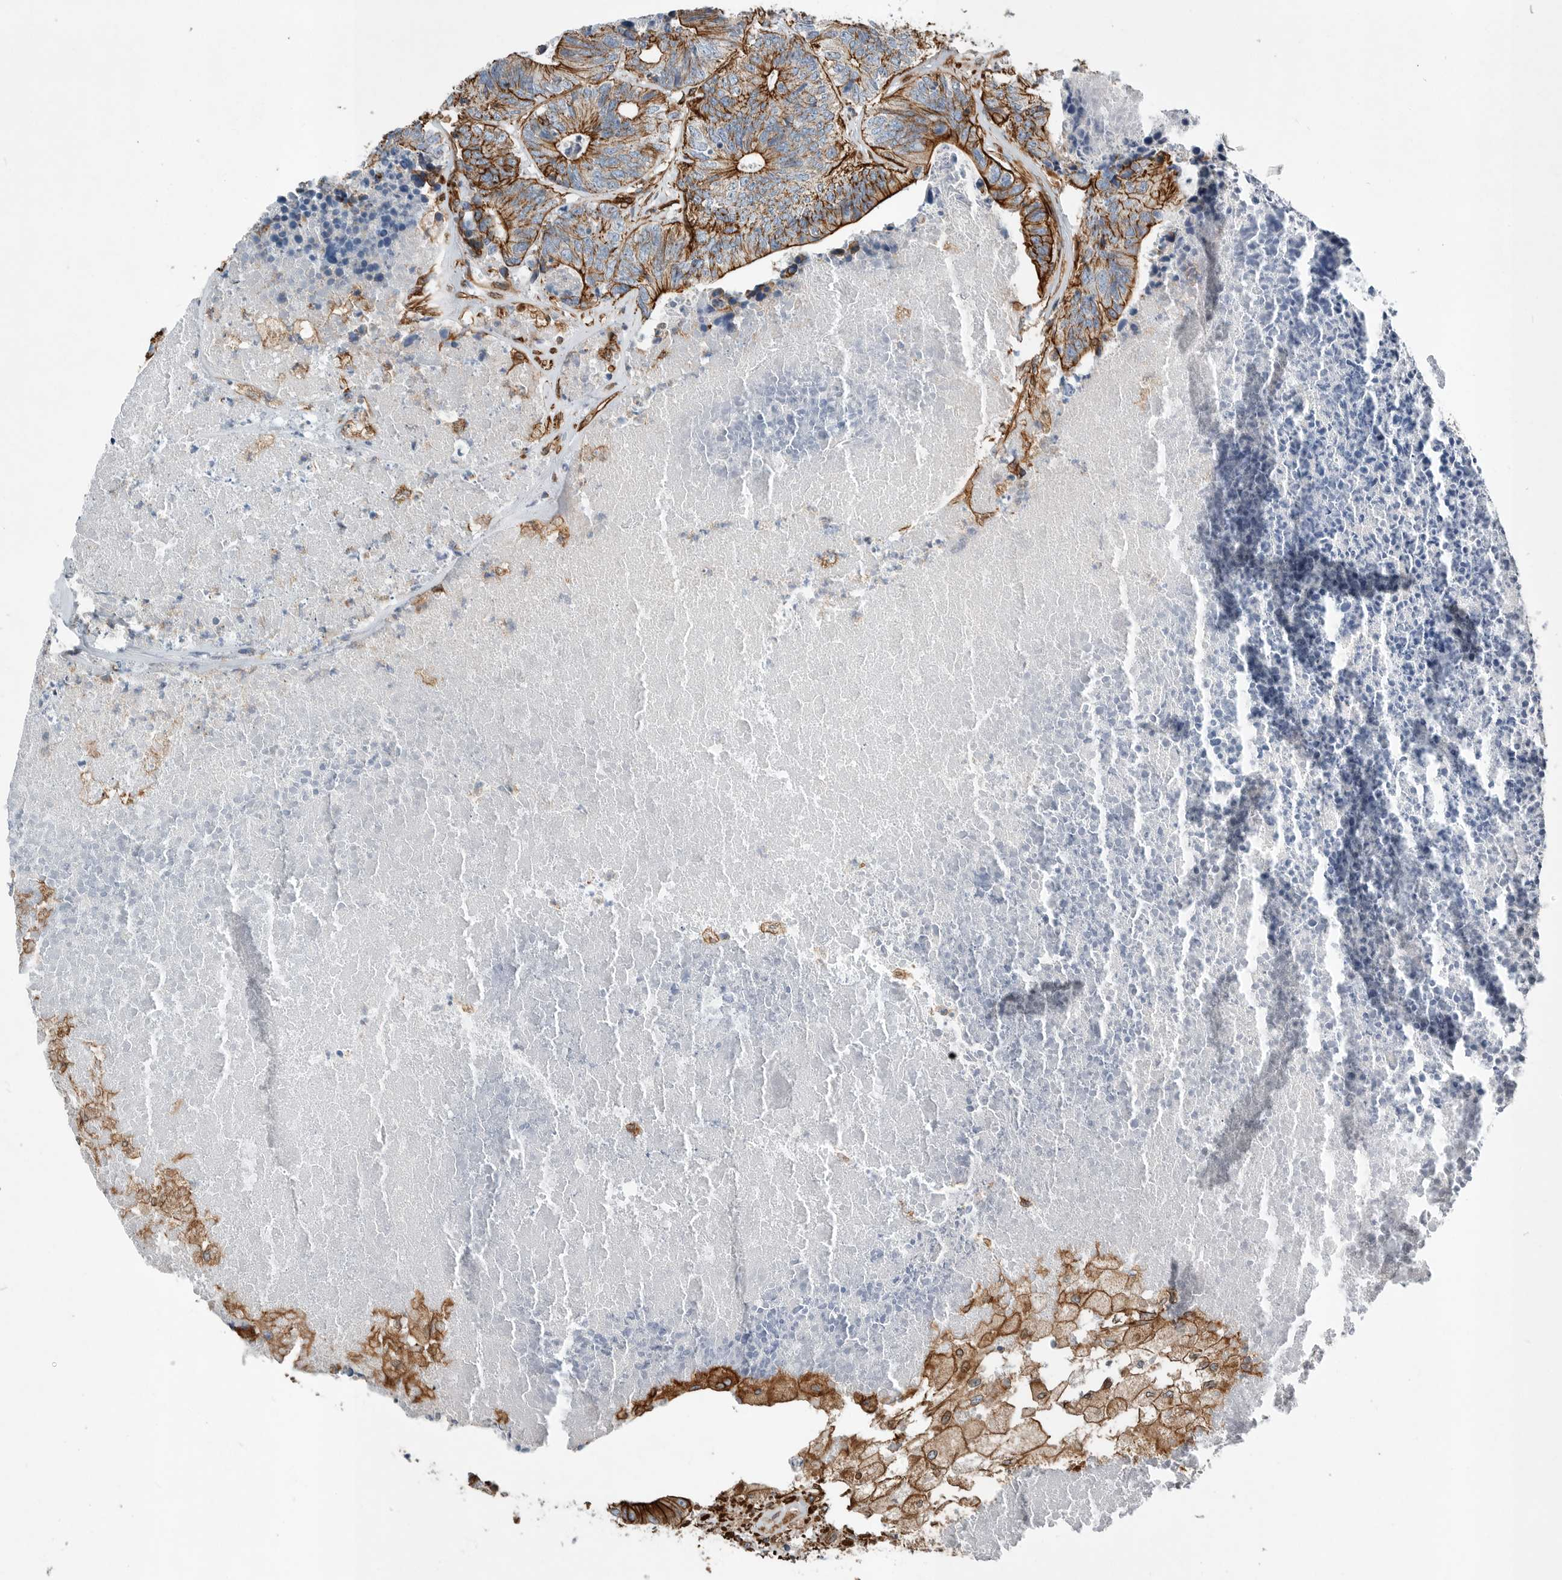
{"staining": {"intensity": "strong", "quantity": ">75%", "location": "cytoplasmic/membranous"}, "tissue": "colorectal cancer", "cell_type": "Tumor cells", "image_type": "cancer", "snomed": [{"axis": "morphology", "description": "Adenocarcinoma, NOS"}, {"axis": "topography", "description": "Colon"}], "caption": "About >75% of tumor cells in human colorectal cancer exhibit strong cytoplasmic/membranous protein staining as visualized by brown immunohistochemical staining.", "gene": "PLEC", "patient": {"sex": "female", "age": 67}}